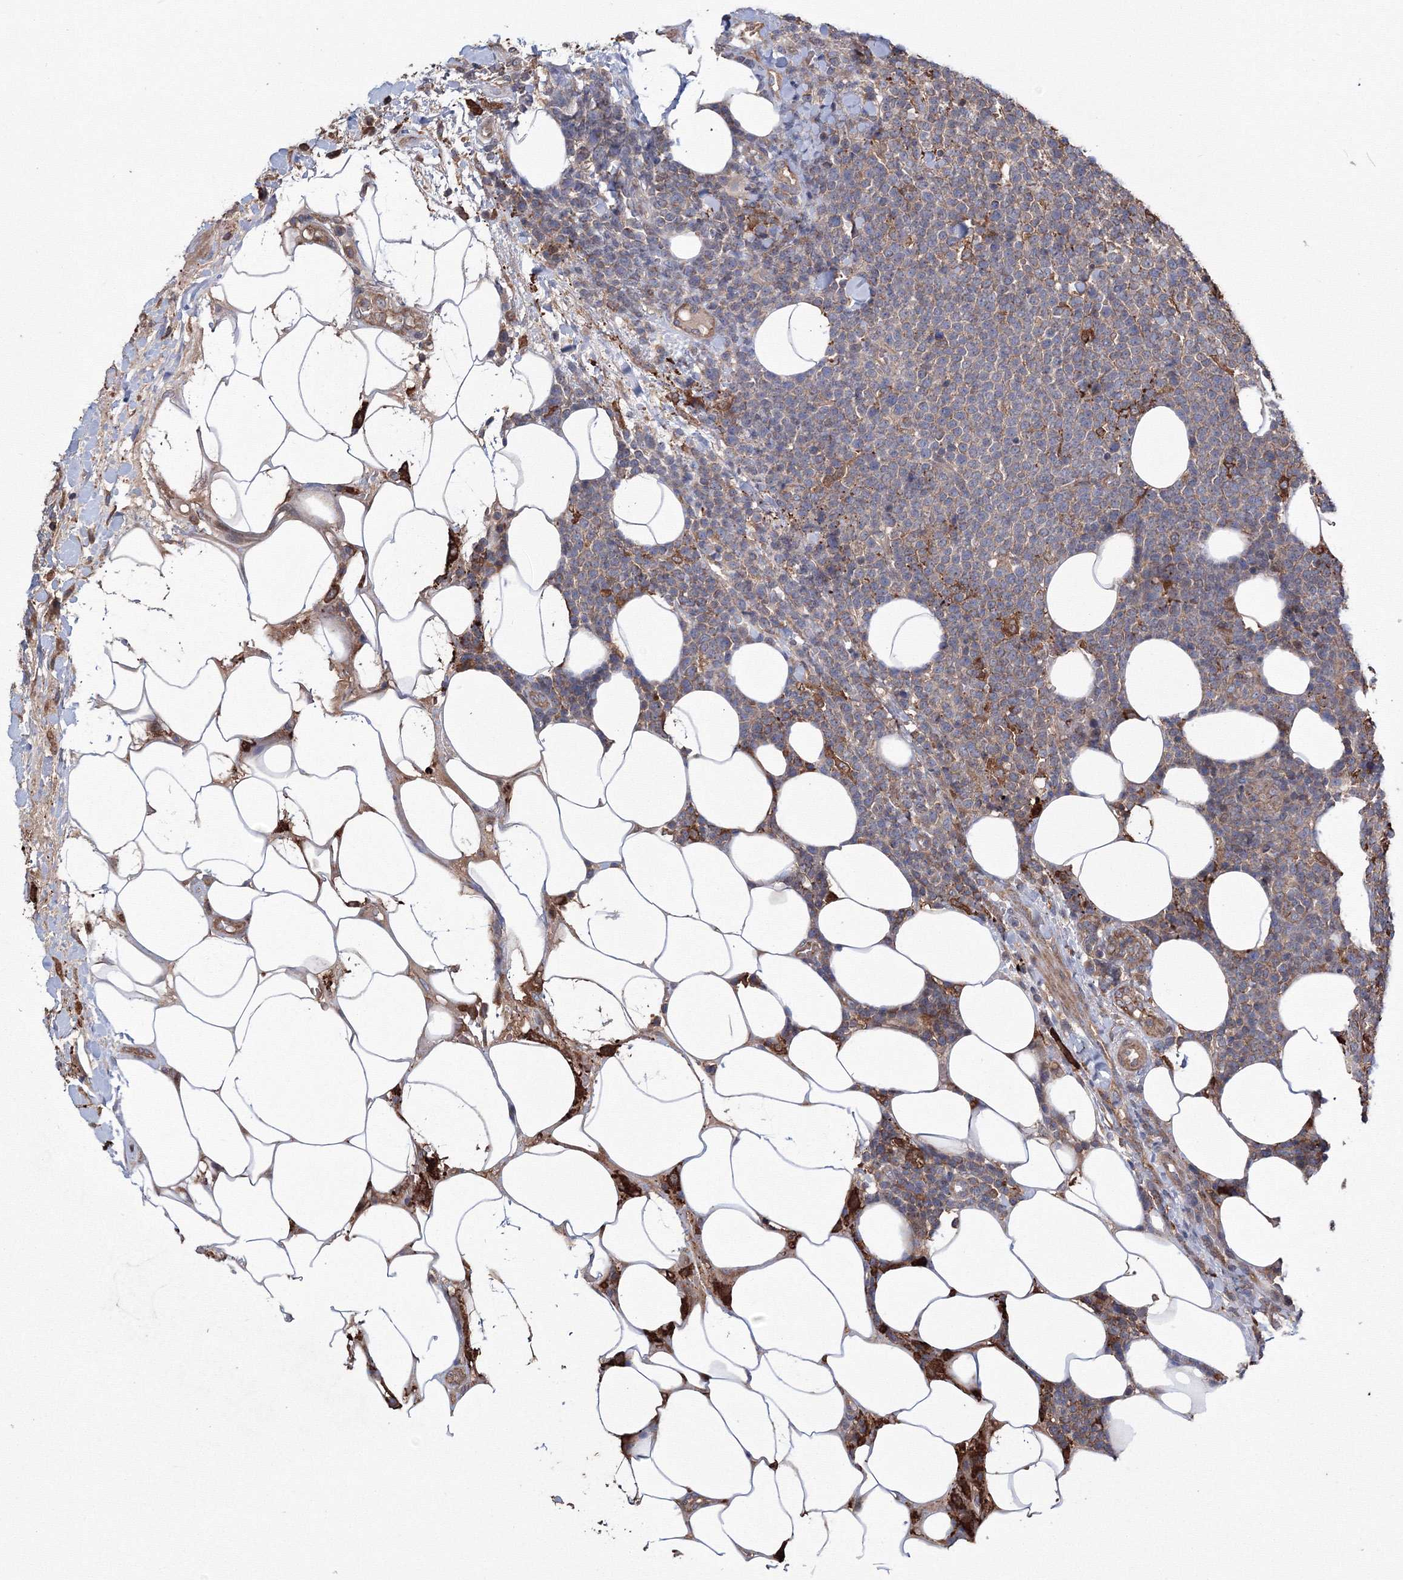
{"staining": {"intensity": "moderate", "quantity": "<25%", "location": "cytoplasmic/membranous"}, "tissue": "lymphoma", "cell_type": "Tumor cells", "image_type": "cancer", "snomed": [{"axis": "morphology", "description": "Malignant lymphoma, non-Hodgkin's type, High grade"}, {"axis": "topography", "description": "Lymph node"}], "caption": "High-magnification brightfield microscopy of lymphoma stained with DAB (3,3'-diaminobenzidine) (brown) and counterstained with hematoxylin (blue). tumor cells exhibit moderate cytoplasmic/membranous expression is appreciated in about<25% of cells.", "gene": "RANBP3L", "patient": {"sex": "male", "age": 61}}